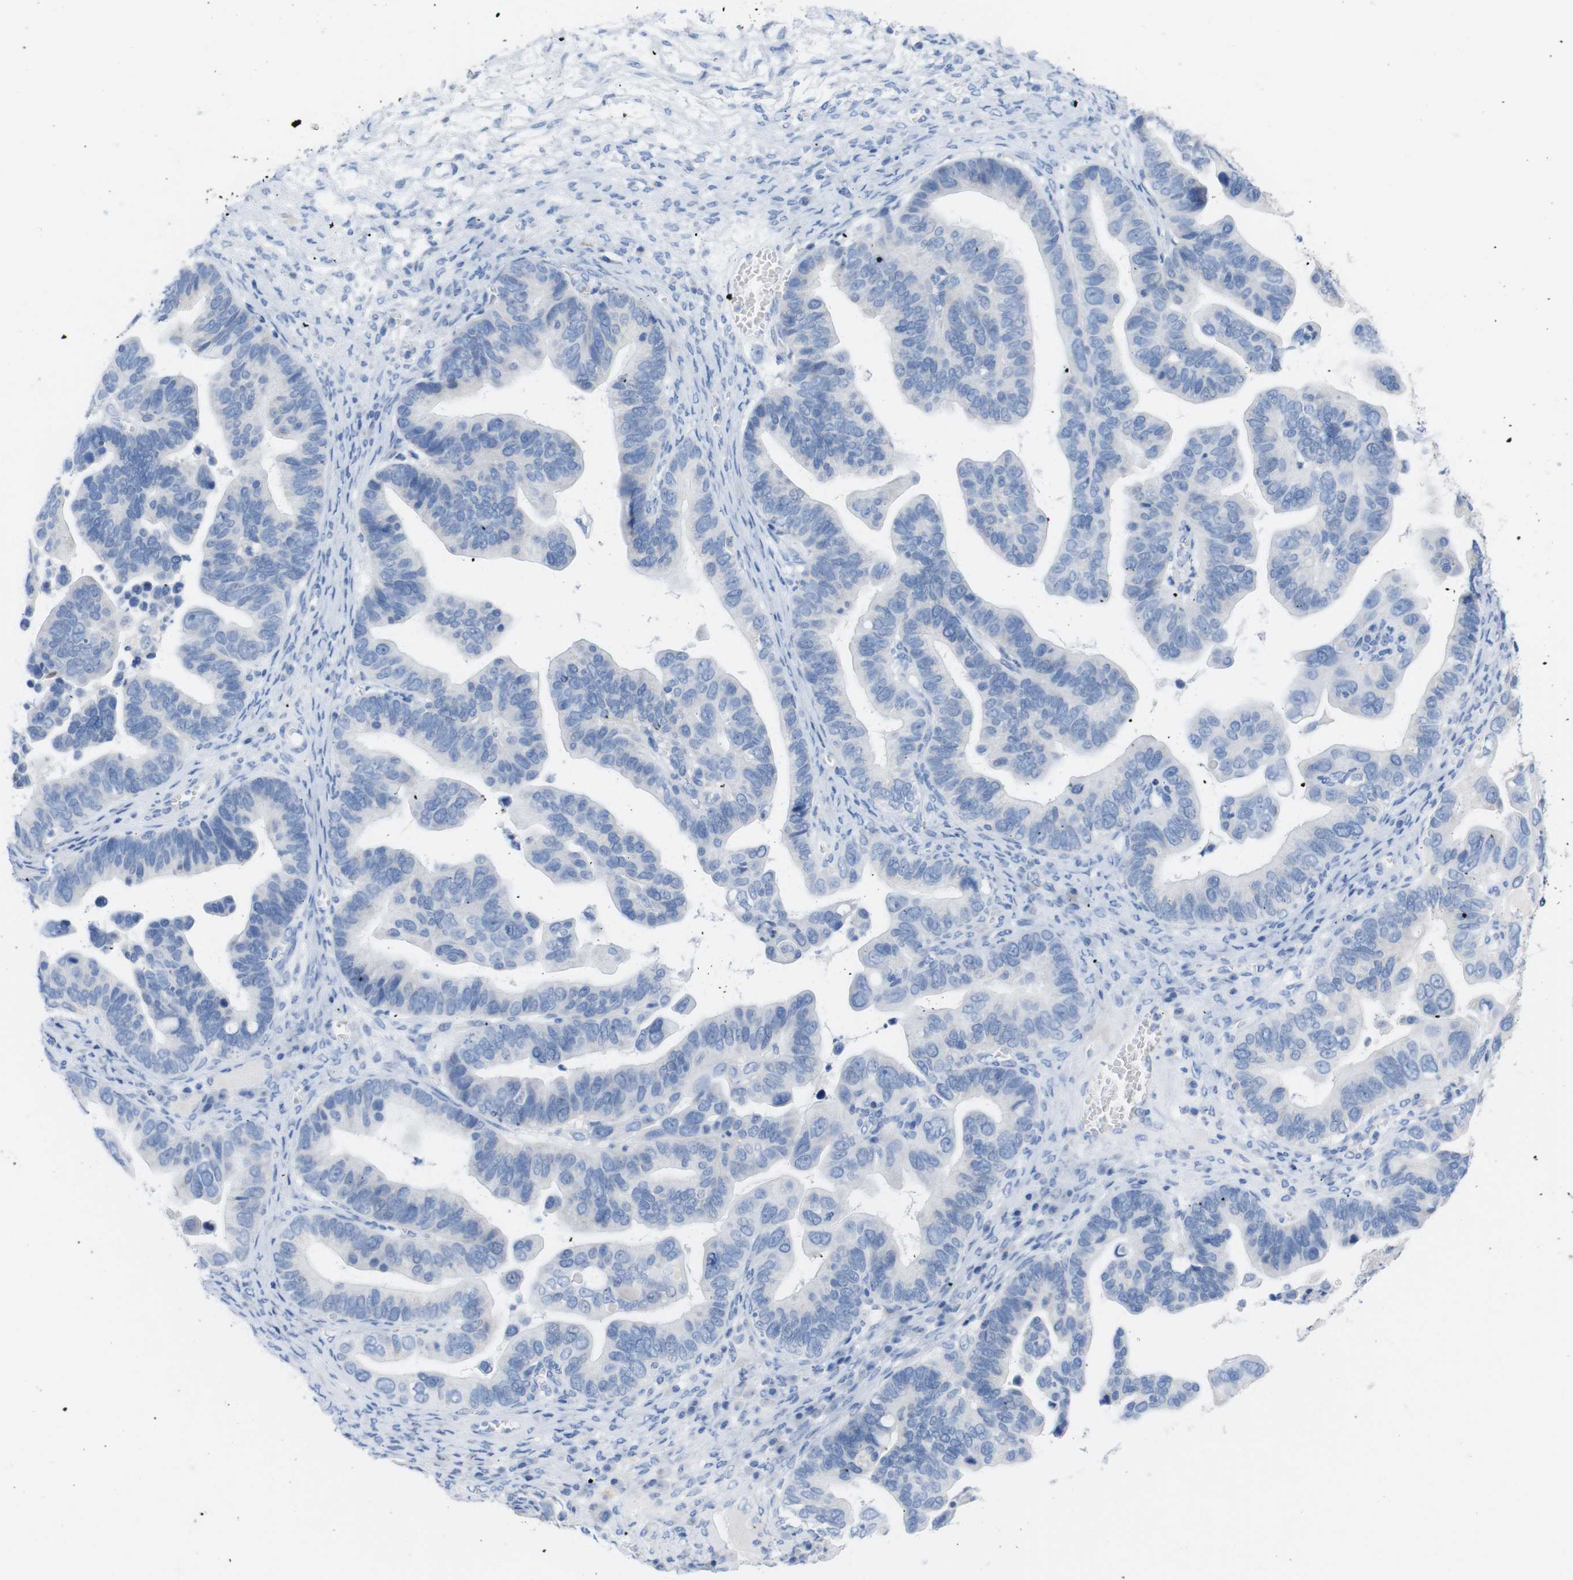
{"staining": {"intensity": "negative", "quantity": "none", "location": "none"}, "tissue": "ovarian cancer", "cell_type": "Tumor cells", "image_type": "cancer", "snomed": [{"axis": "morphology", "description": "Cystadenocarcinoma, serous, NOS"}, {"axis": "topography", "description": "Ovary"}], "caption": "Tumor cells are negative for protein expression in human ovarian cancer (serous cystadenocarcinoma).", "gene": "LAG3", "patient": {"sex": "female", "age": 56}}